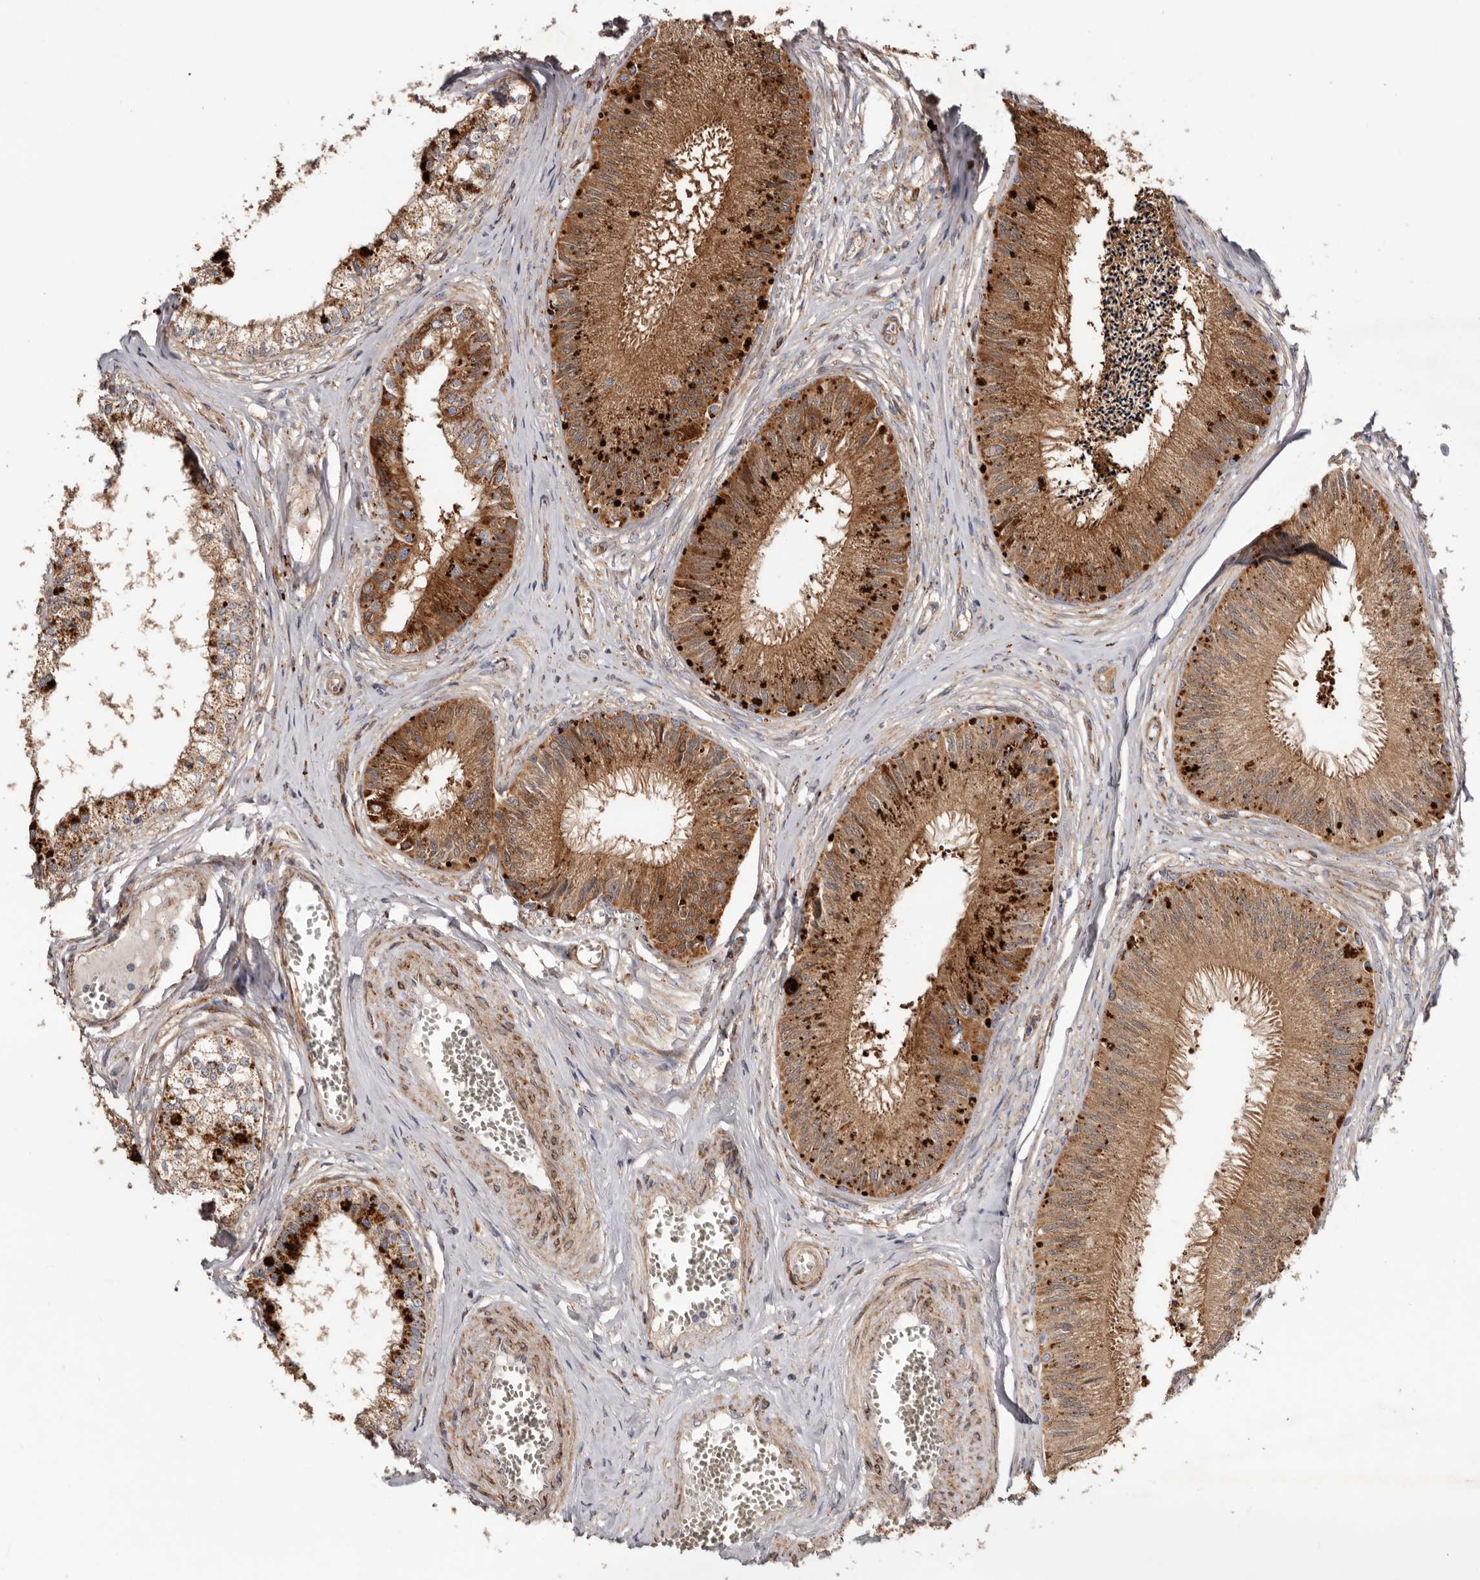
{"staining": {"intensity": "strong", "quantity": ">75%", "location": "cytoplasmic/membranous"}, "tissue": "epididymis", "cell_type": "Glandular cells", "image_type": "normal", "snomed": [{"axis": "morphology", "description": "Normal tissue, NOS"}, {"axis": "topography", "description": "Epididymis"}], "caption": "DAB (3,3'-diaminobenzidine) immunohistochemical staining of normal human epididymis reveals strong cytoplasmic/membranous protein positivity in about >75% of glandular cells. The protein is shown in brown color, while the nuclei are stained blue.", "gene": "PROKR1", "patient": {"sex": "male", "age": 79}}